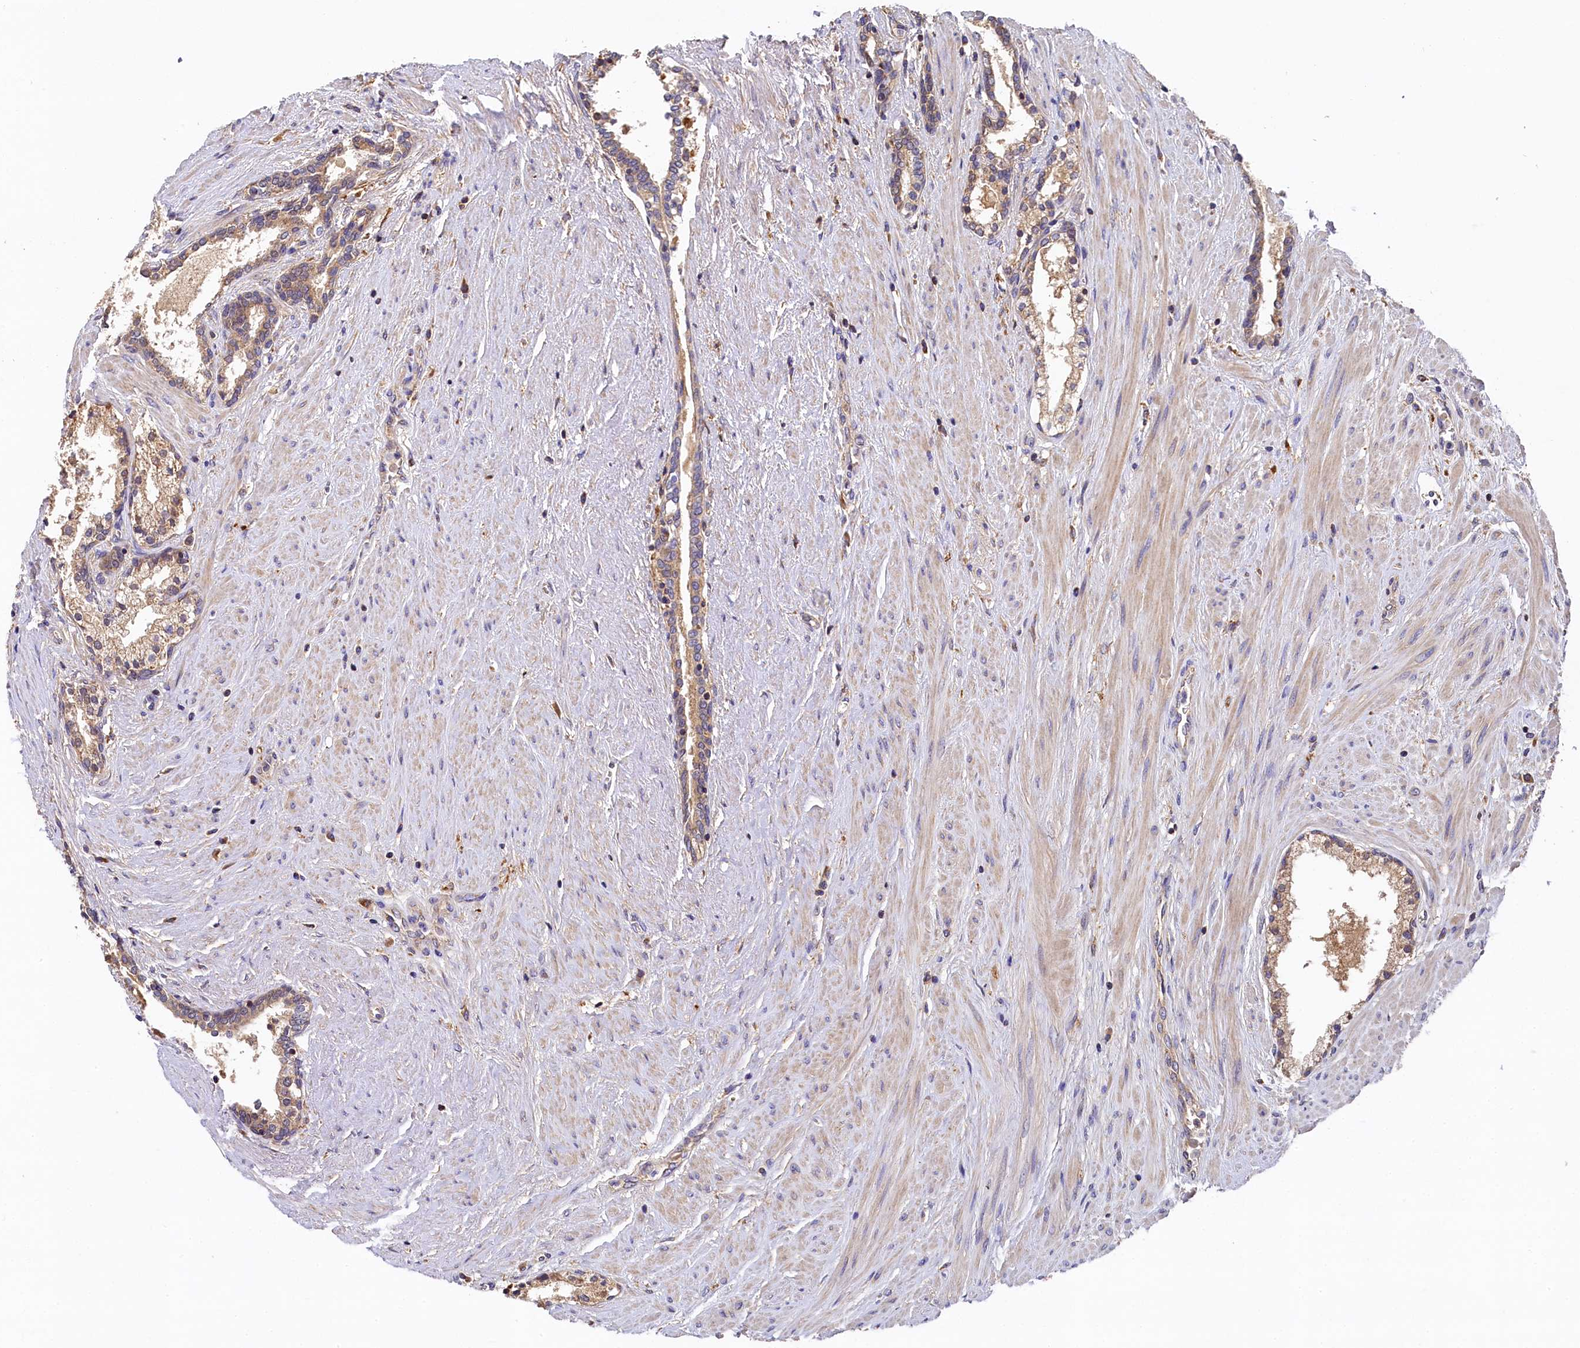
{"staining": {"intensity": "weak", "quantity": ">75%", "location": "cytoplasmic/membranous"}, "tissue": "prostate cancer", "cell_type": "Tumor cells", "image_type": "cancer", "snomed": [{"axis": "morphology", "description": "Adenocarcinoma, High grade"}, {"axis": "topography", "description": "Prostate"}], "caption": "Protein expression analysis of human adenocarcinoma (high-grade) (prostate) reveals weak cytoplasmic/membranous positivity in about >75% of tumor cells.", "gene": "SEC31B", "patient": {"sex": "male", "age": 58}}